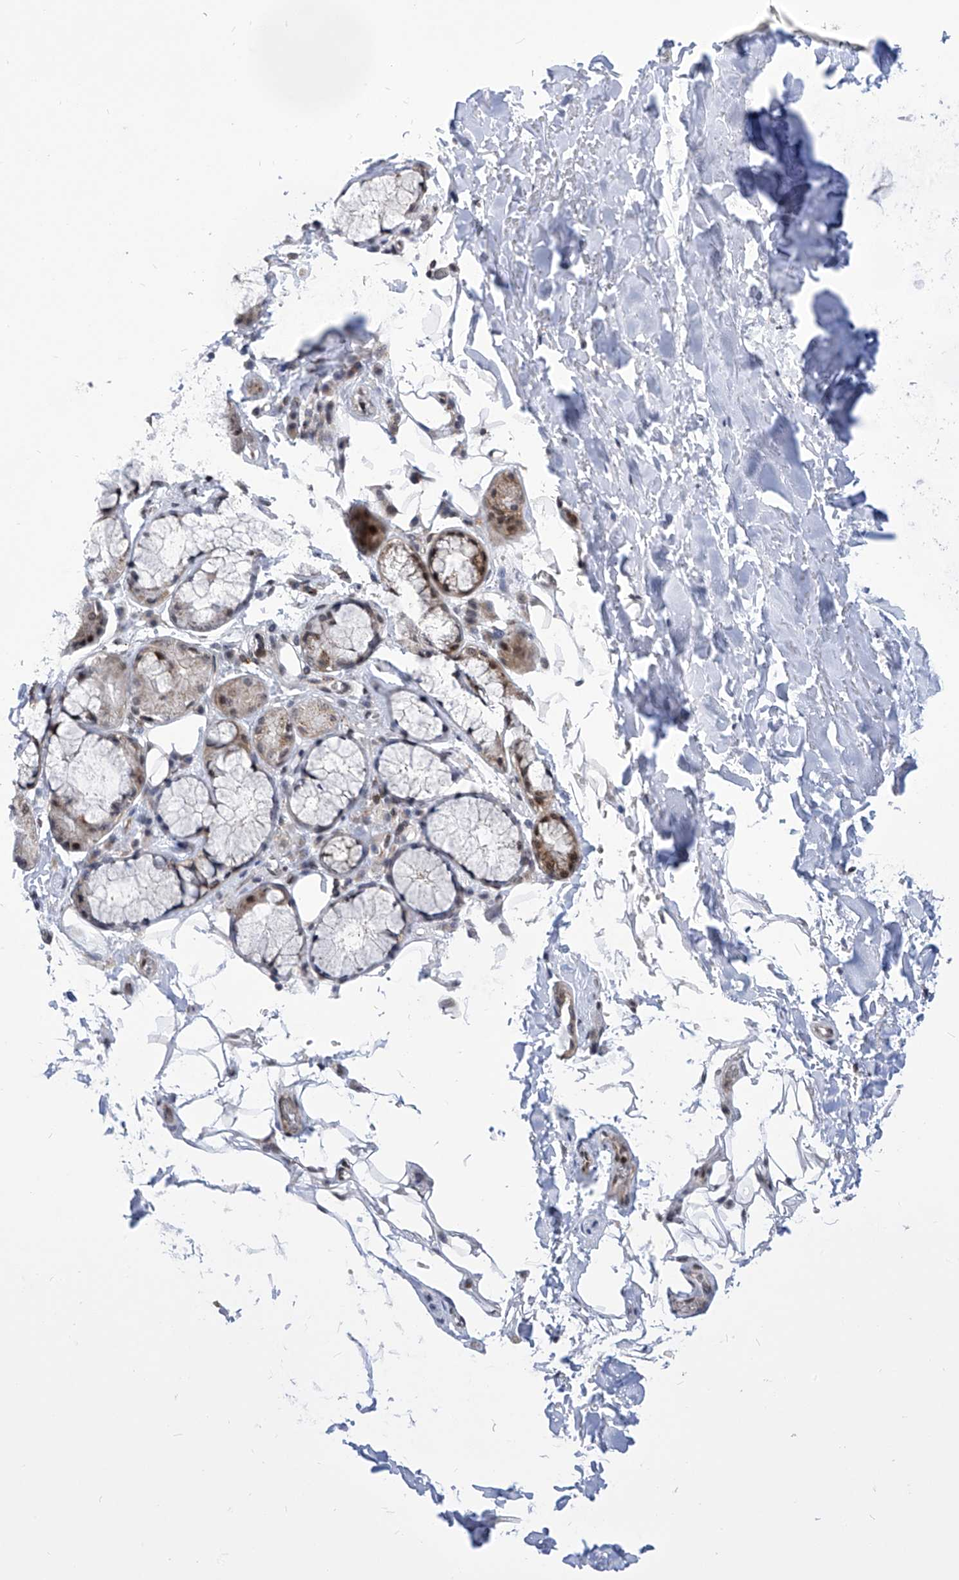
{"staining": {"intensity": "negative", "quantity": "none", "location": "none"}, "tissue": "adipose tissue", "cell_type": "Adipocytes", "image_type": "normal", "snomed": [{"axis": "morphology", "description": "Normal tissue, NOS"}, {"axis": "topography", "description": "Cartilage tissue"}], "caption": "IHC photomicrograph of normal adipose tissue: adipose tissue stained with DAB (3,3'-diaminobenzidine) shows no significant protein expression in adipocytes. Brightfield microscopy of immunohistochemistry stained with DAB (brown) and hematoxylin (blue), captured at high magnification.", "gene": "CEP290", "patient": {"sex": "female", "age": 63}}